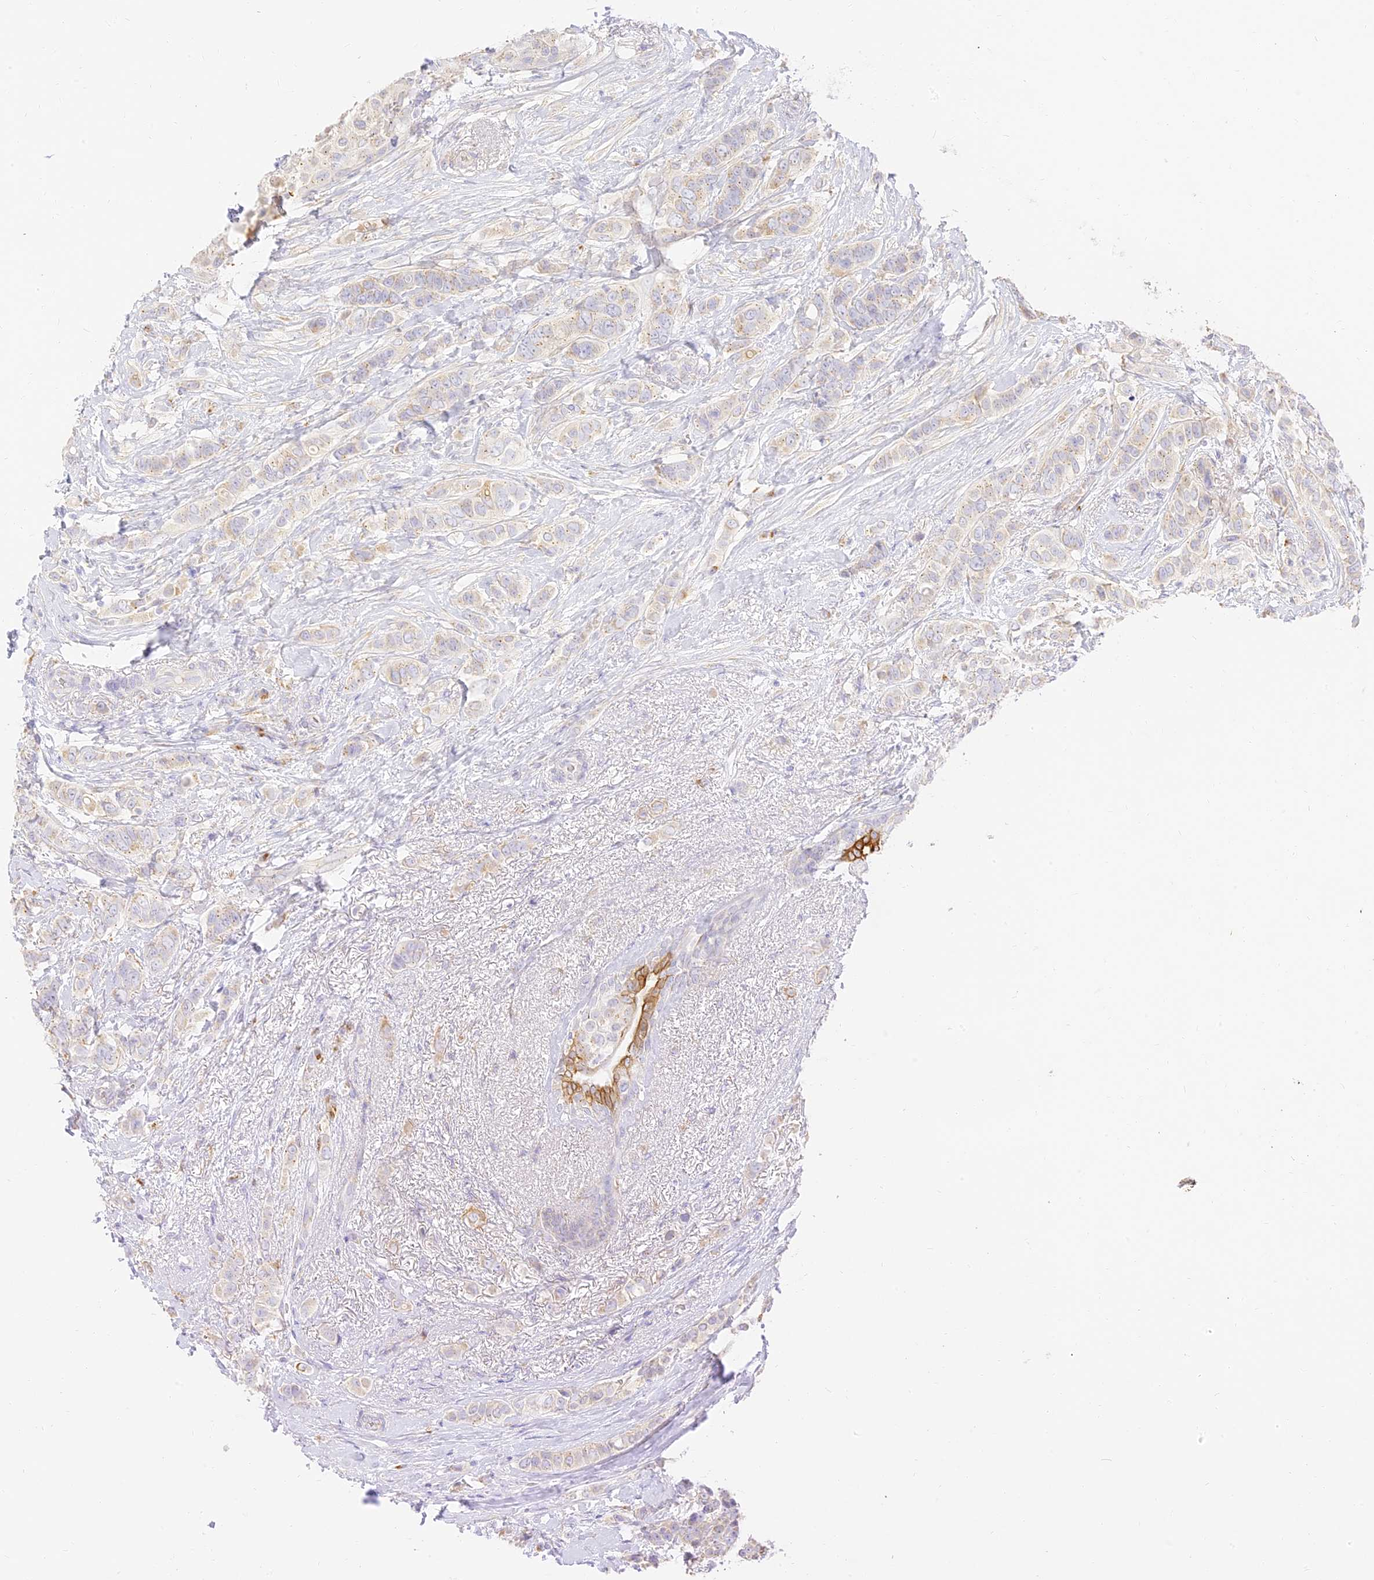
{"staining": {"intensity": "weak", "quantity": "<25%", "location": "cytoplasmic/membranous"}, "tissue": "breast cancer", "cell_type": "Tumor cells", "image_type": "cancer", "snomed": [{"axis": "morphology", "description": "Lobular carcinoma"}, {"axis": "topography", "description": "Breast"}], "caption": "Human breast lobular carcinoma stained for a protein using IHC exhibits no expression in tumor cells.", "gene": "SEC13", "patient": {"sex": "female", "age": 51}}